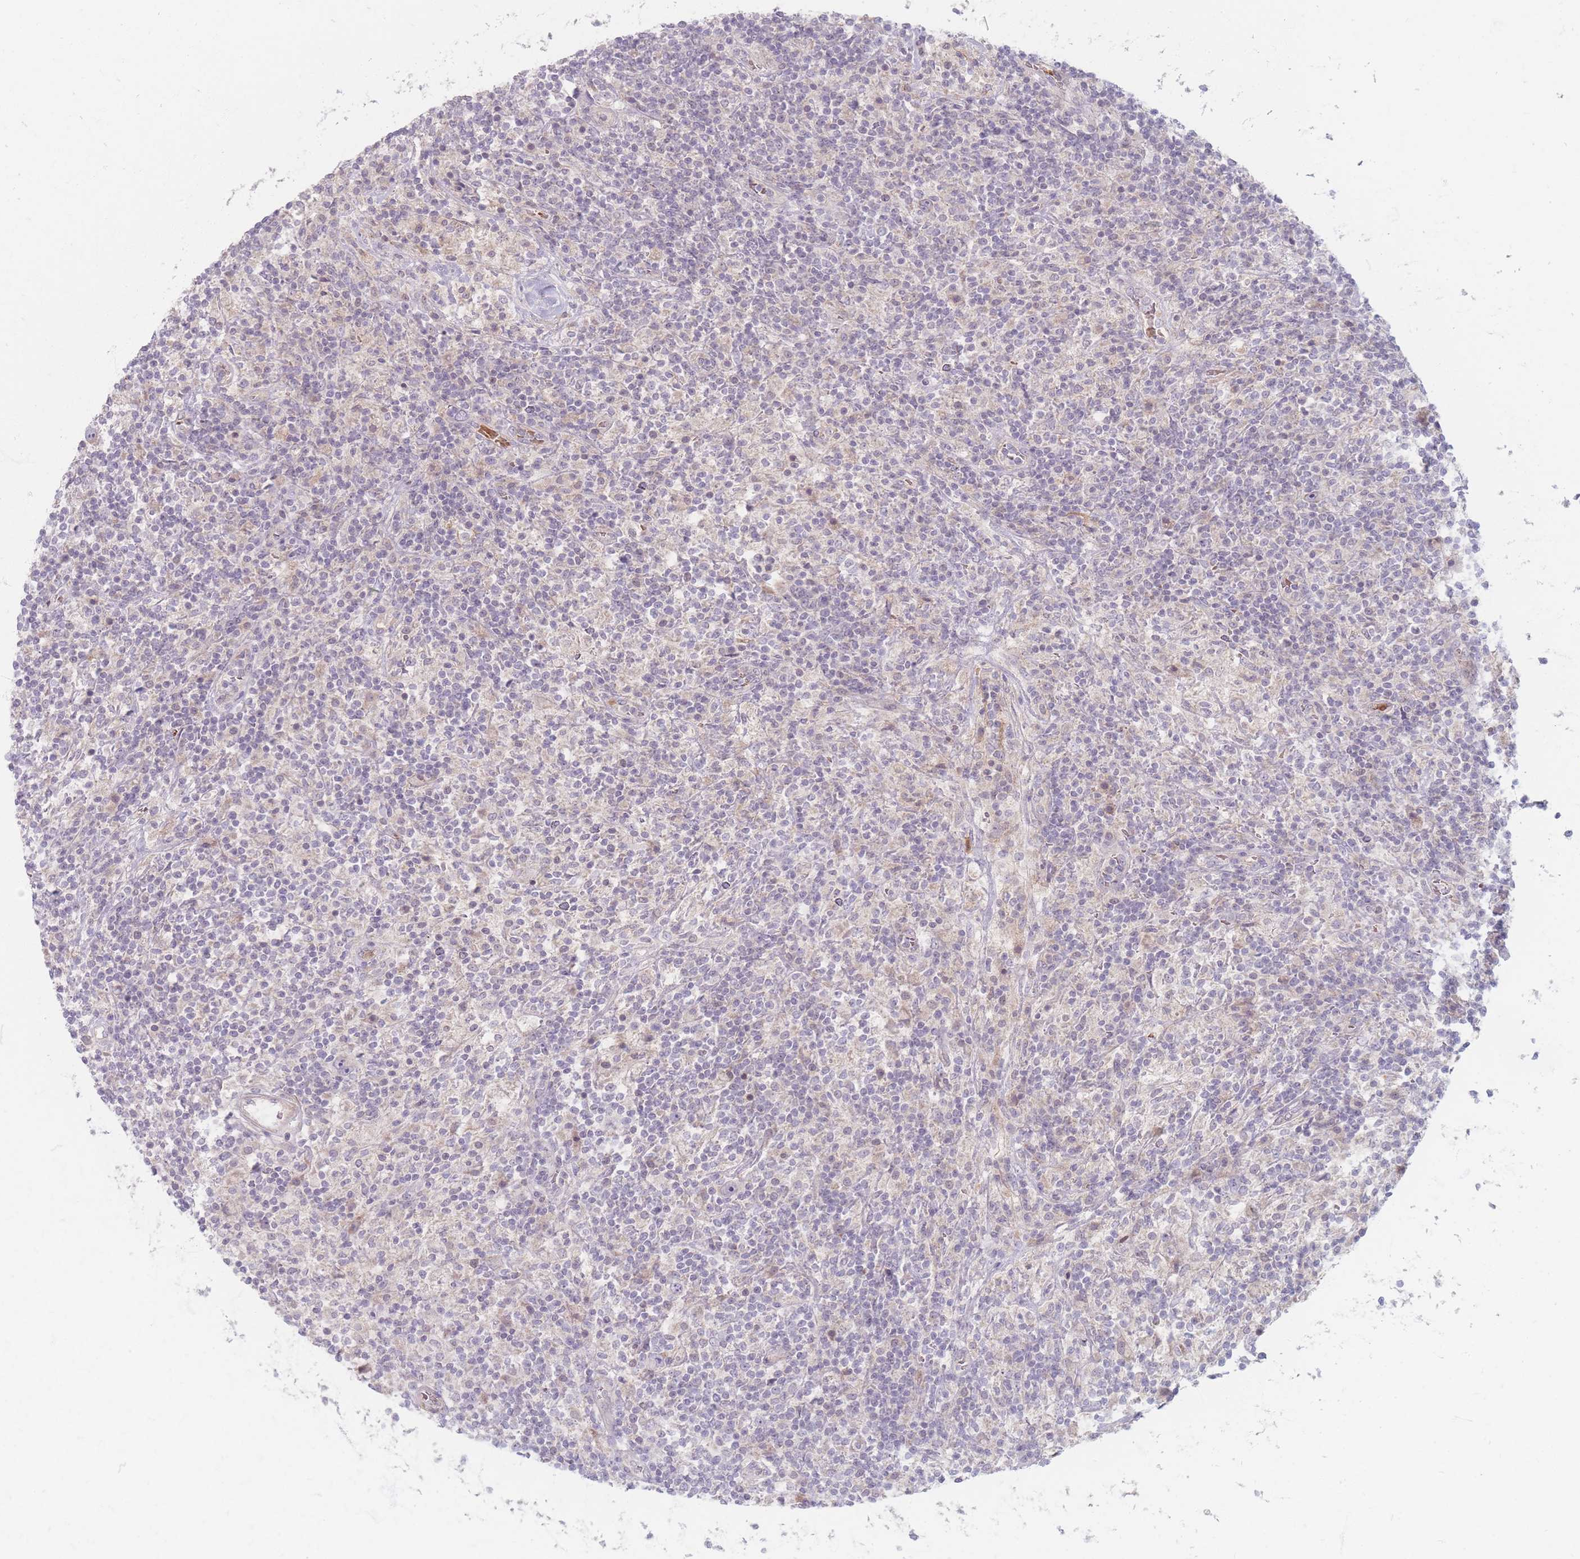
{"staining": {"intensity": "negative", "quantity": "none", "location": "none"}, "tissue": "lymphoma", "cell_type": "Tumor cells", "image_type": "cancer", "snomed": [{"axis": "morphology", "description": "Hodgkin's disease, NOS"}, {"axis": "topography", "description": "Lymph node"}], "caption": "Immunohistochemical staining of Hodgkin's disease exhibits no significant positivity in tumor cells.", "gene": "CHCHD7", "patient": {"sex": "male", "age": 70}}